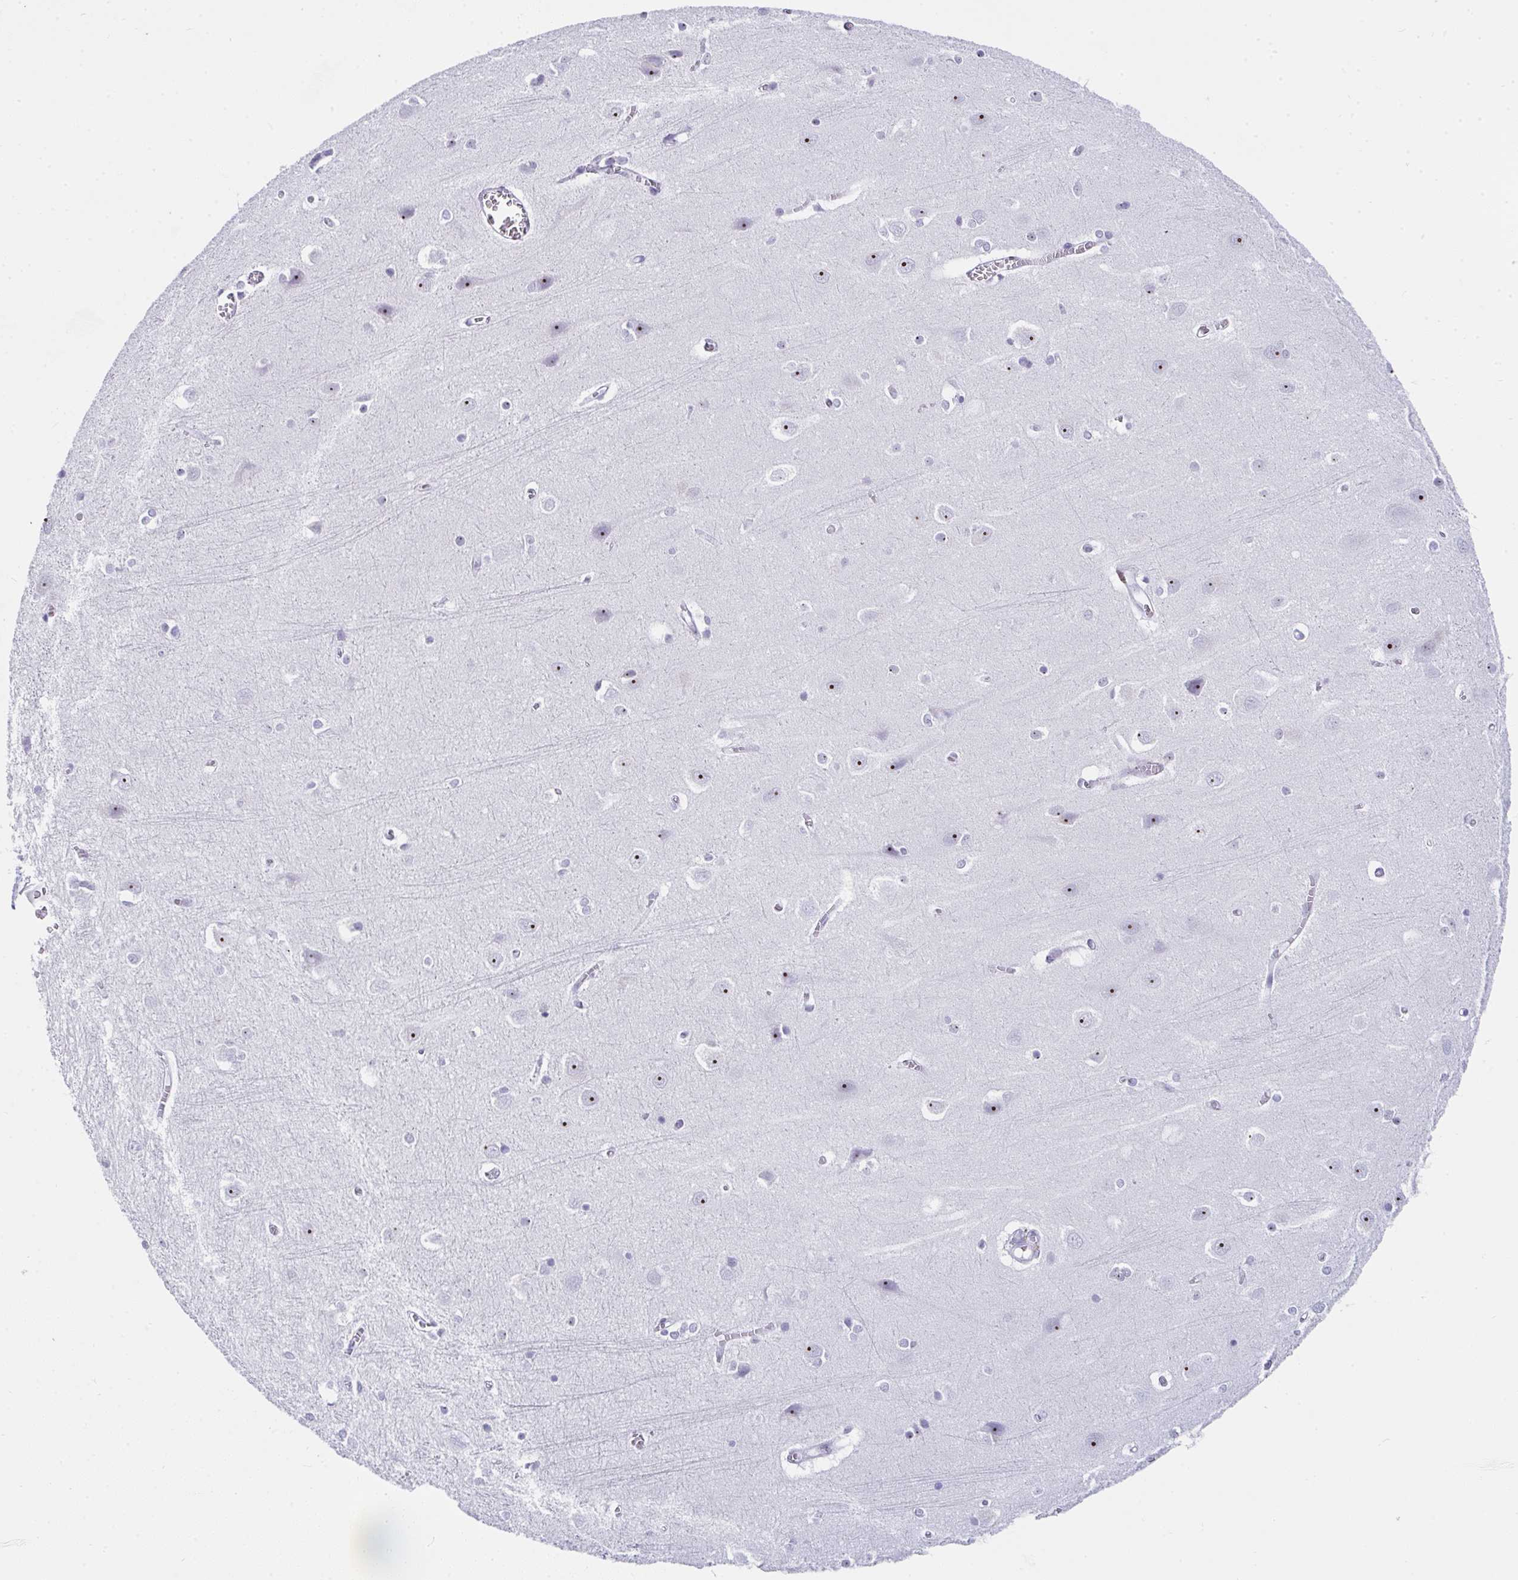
{"staining": {"intensity": "negative", "quantity": "none", "location": "none"}, "tissue": "cerebral cortex", "cell_type": "Endothelial cells", "image_type": "normal", "snomed": [{"axis": "morphology", "description": "Normal tissue, NOS"}, {"axis": "topography", "description": "Cerebral cortex"}], "caption": "Human cerebral cortex stained for a protein using immunohistochemistry shows no positivity in endothelial cells.", "gene": "NOP10", "patient": {"sex": "male", "age": 37}}